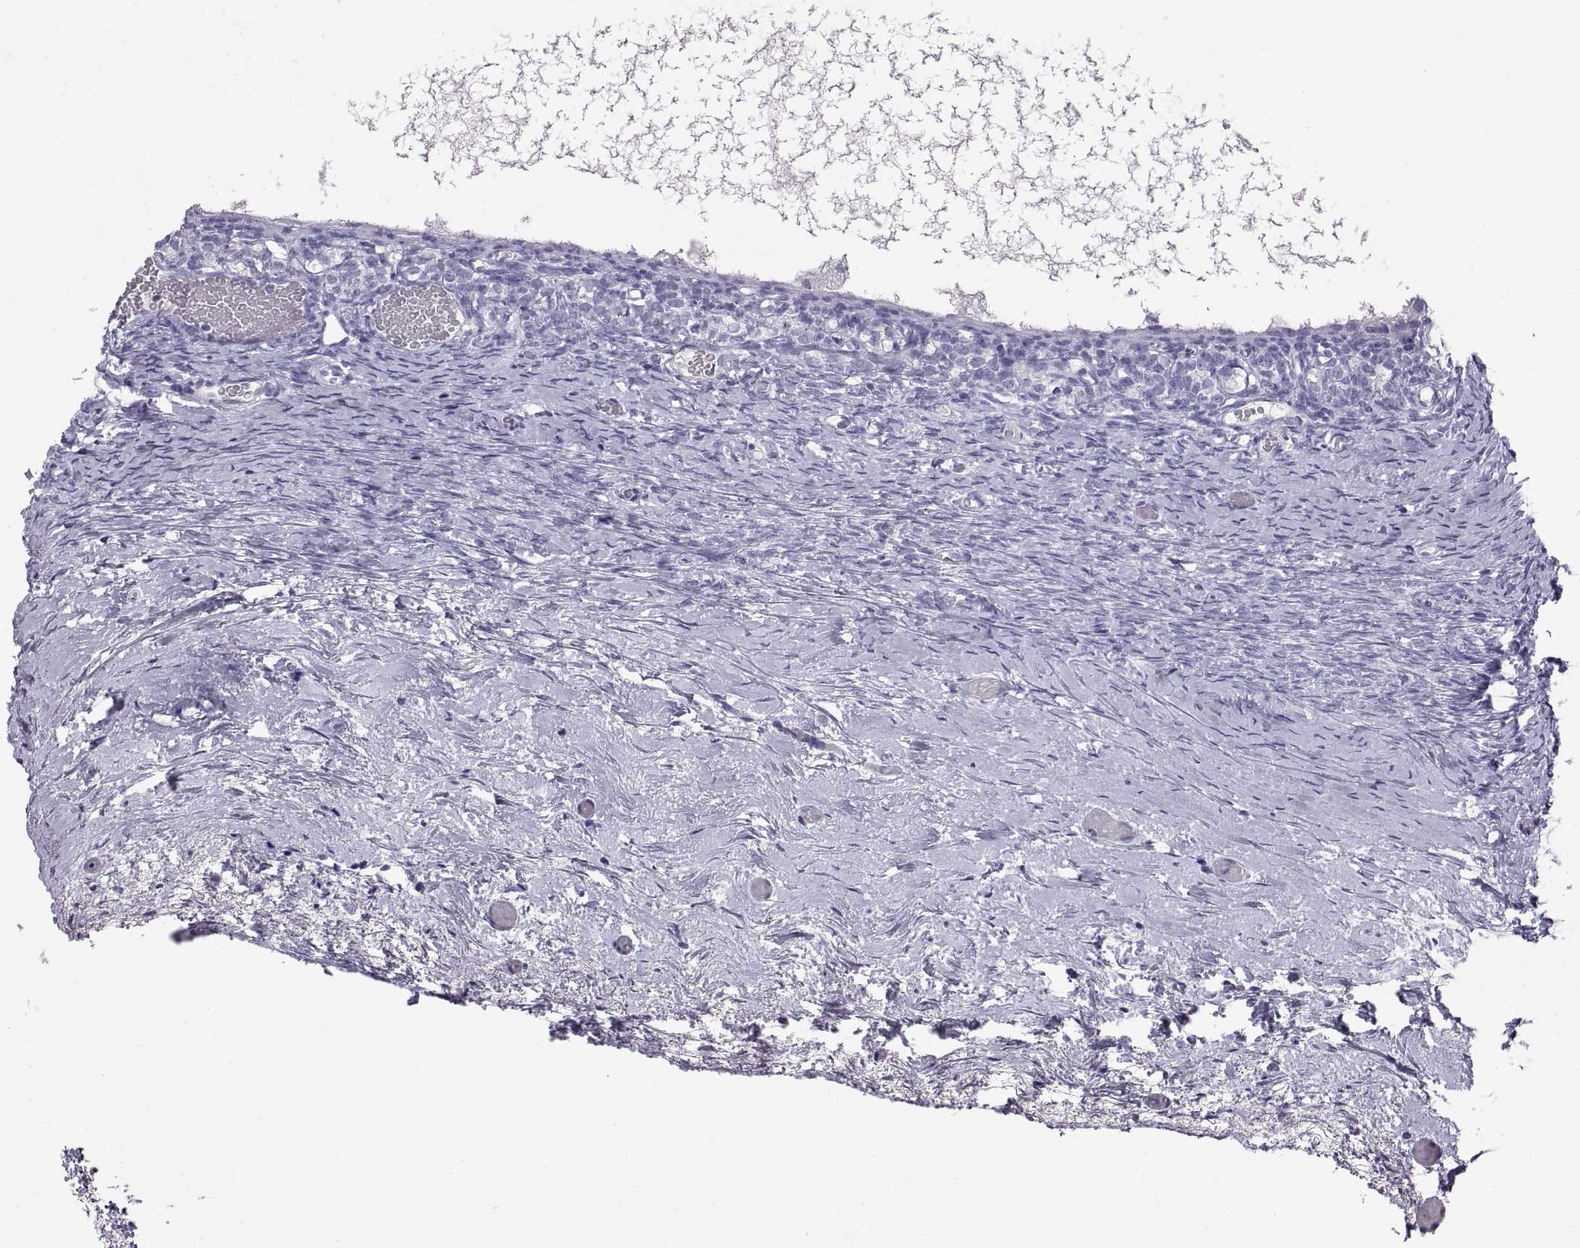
{"staining": {"intensity": "negative", "quantity": "none", "location": "none"}, "tissue": "ovary", "cell_type": "Ovarian stroma cells", "image_type": "normal", "snomed": [{"axis": "morphology", "description": "Normal tissue, NOS"}, {"axis": "topography", "description": "Ovary"}], "caption": "This is an IHC micrograph of unremarkable human ovary. There is no positivity in ovarian stroma cells.", "gene": "WFDC8", "patient": {"sex": "female", "age": 39}}